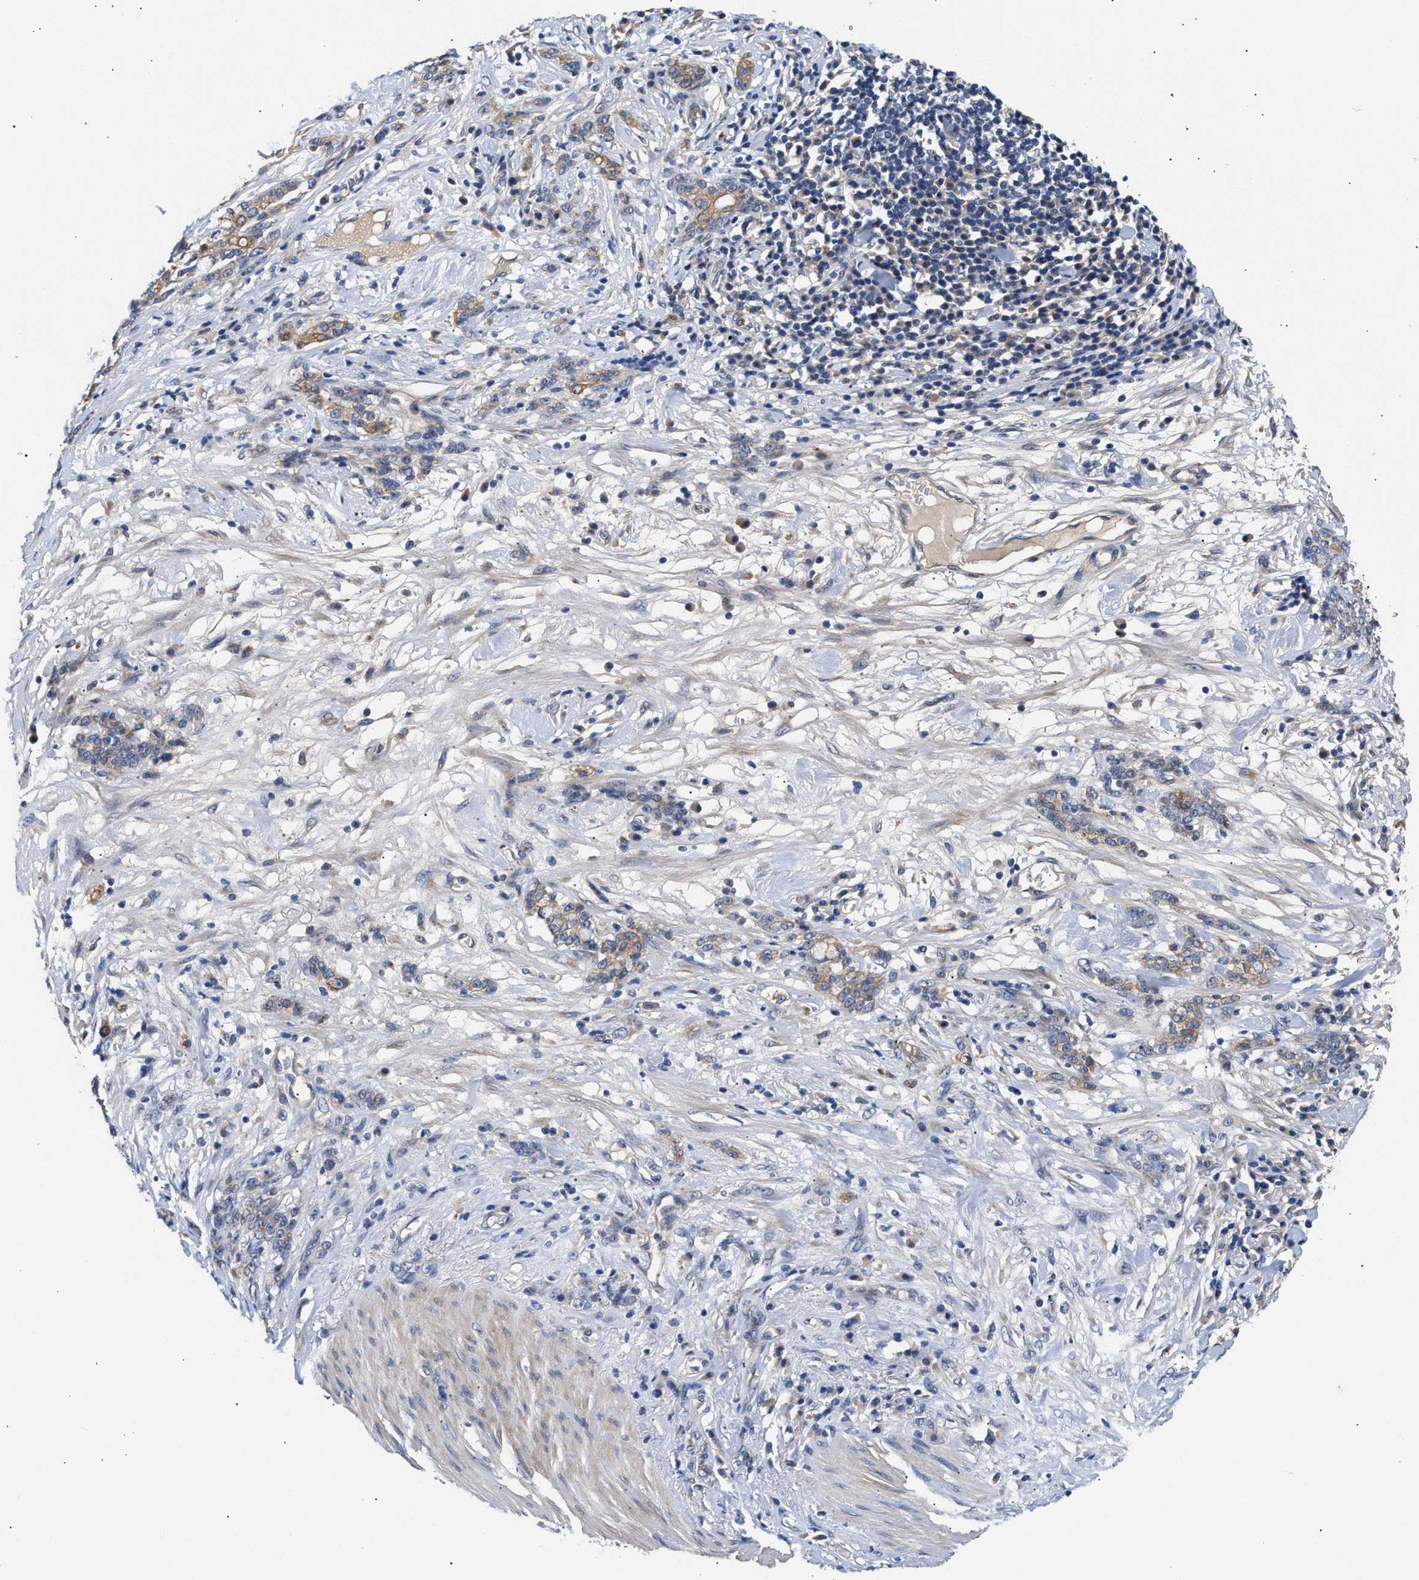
{"staining": {"intensity": "weak", "quantity": "25%-75%", "location": "cytoplasmic/membranous"}, "tissue": "stomach cancer", "cell_type": "Tumor cells", "image_type": "cancer", "snomed": [{"axis": "morphology", "description": "Adenocarcinoma, NOS"}, {"axis": "topography", "description": "Stomach, lower"}], "caption": "IHC of human adenocarcinoma (stomach) displays low levels of weak cytoplasmic/membranous expression in approximately 25%-75% of tumor cells. (Stains: DAB (3,3'-diaminobenzidine) in brown, nuclei in blue, Microscopy: brightfield microscopy at high magnification).", "gene": "CCDC146", "patient": {"sex": "male", "age": 88}}